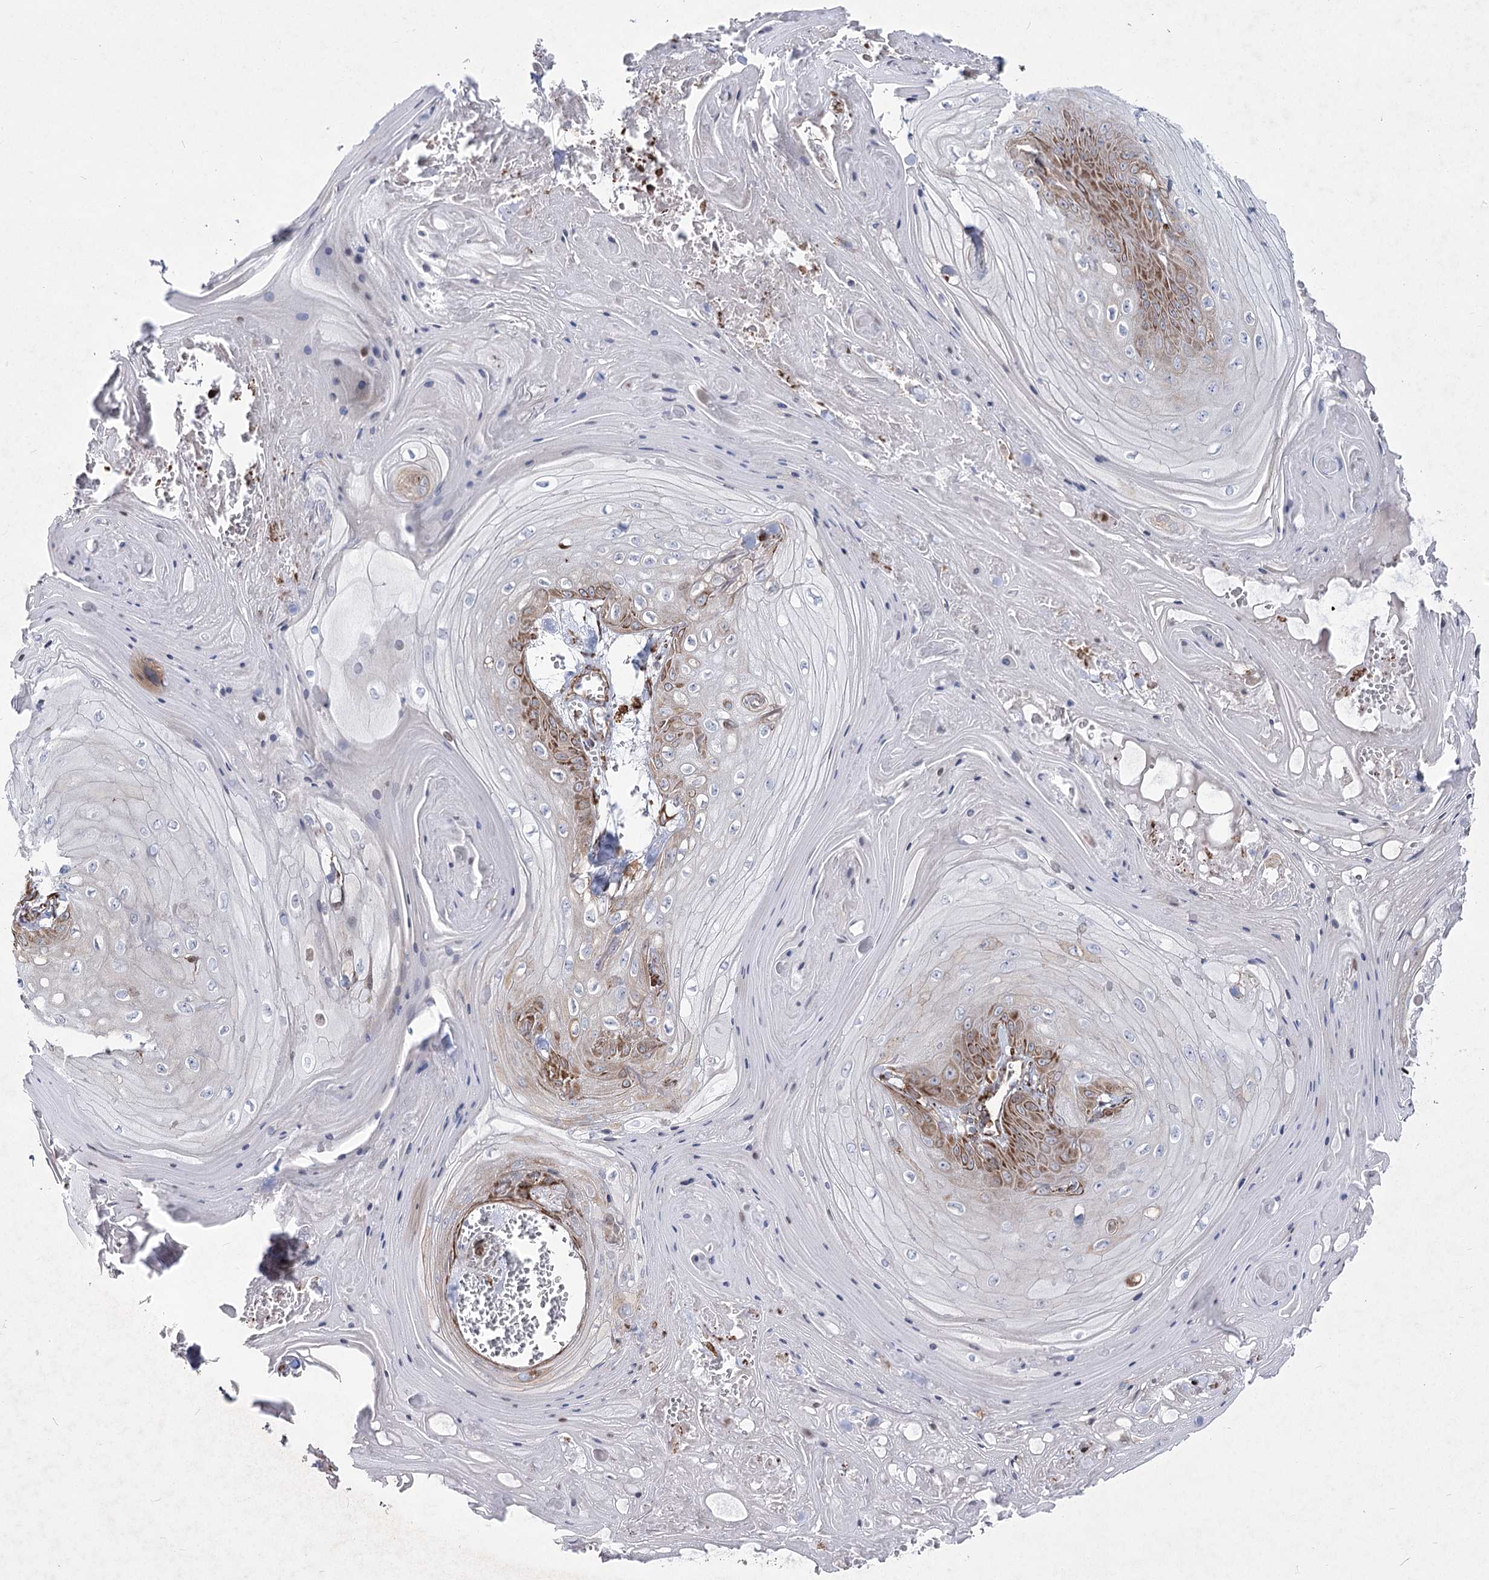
{"staining": {"intensity": "weak", "quantity": "<25%", "location": "cytoplasmic/membranous"}, "tissue": "skin cancer", "cell_type": "Tumor cells", "image_type": "cancer", "snomed": [{"axis": "morphology", "description": "Squamous cell carcinoma, NOS"}, {"axis": "topography", "description": "Skin"}], "caption": "Tumor cells show no significant protein staining in skin squamous cell carcinoma.", "gene": "NHLRC2", "patient": {"sex": "male", "age": 74}}